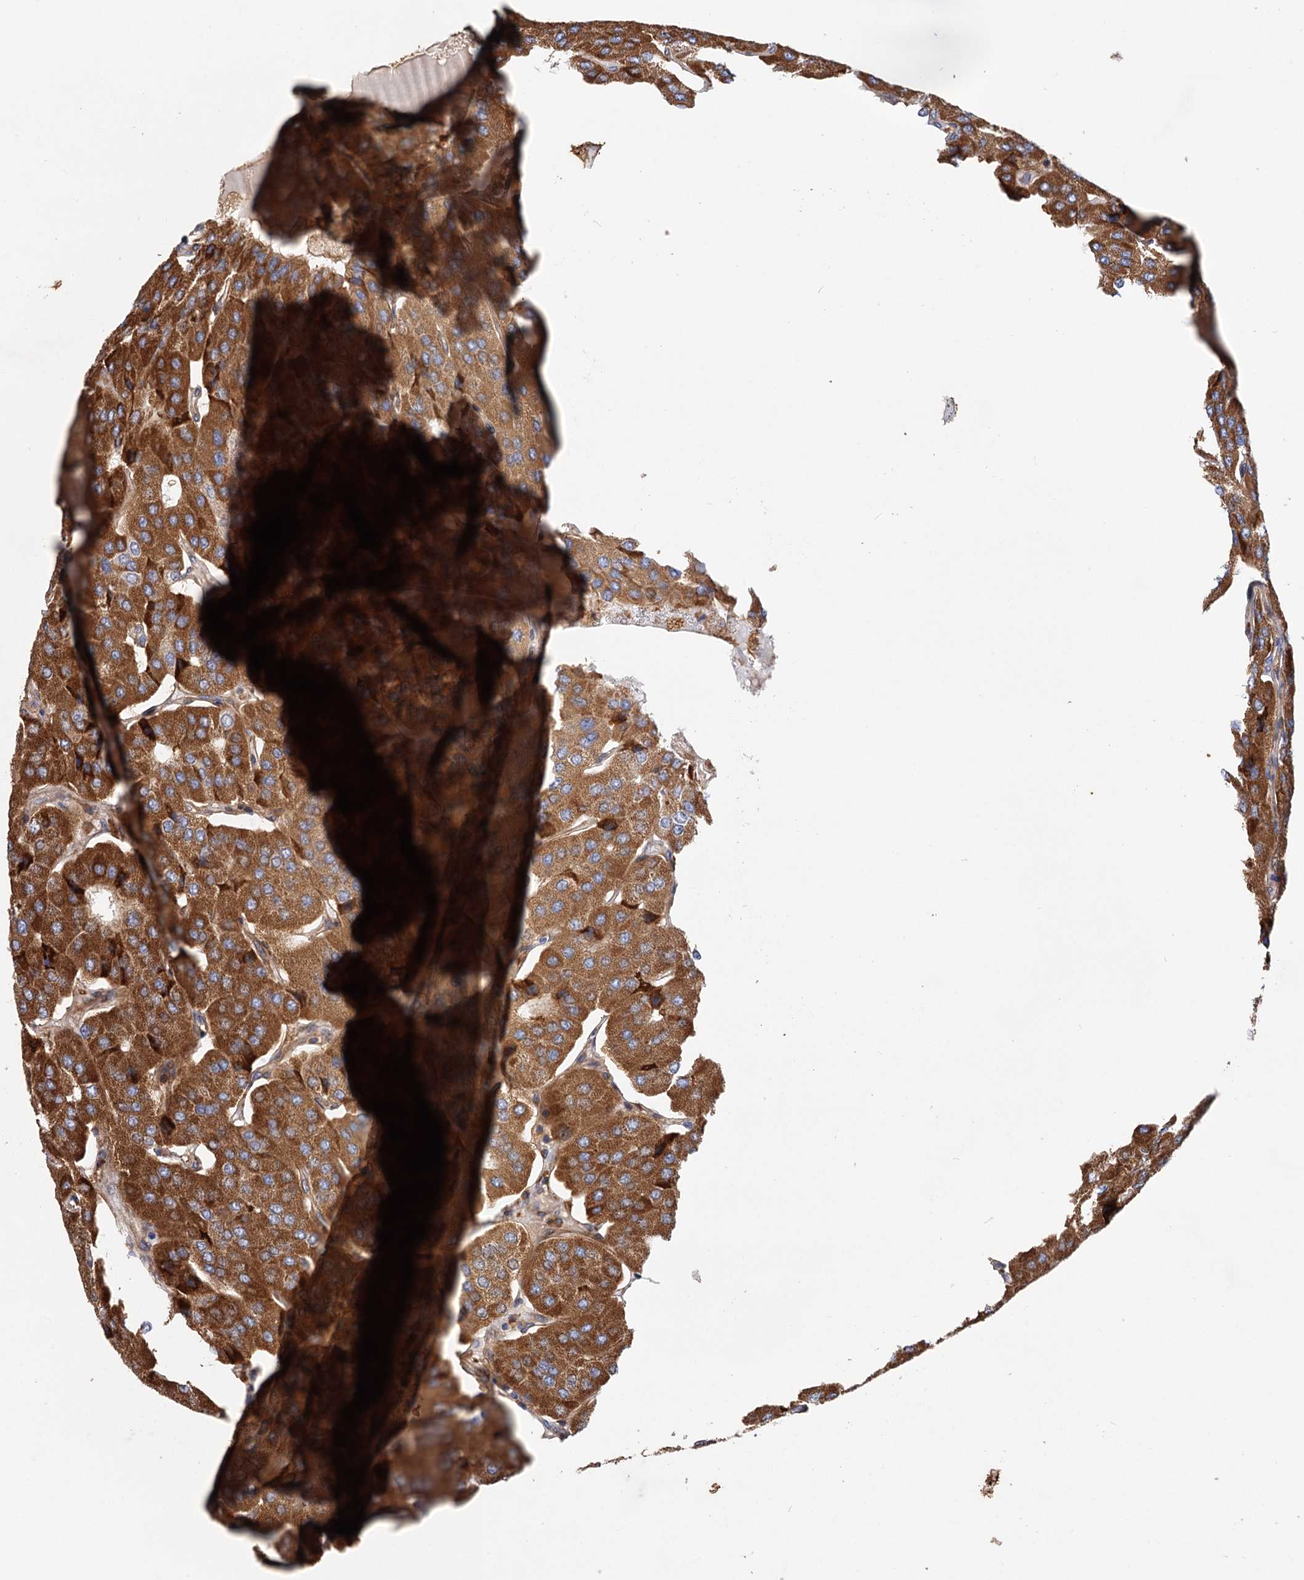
{"staining": {"intensity": "moderate", "quantity": ">75%", "location": "cytoplasmic/membranous"}, "tissue": "parathyroid gland", "cell_type": "Glandular cells", "image_type": "normal", "snomed": [{"axis": "morphology", "description": "Normal tissue, NOS"}, {"axis": "morphology", "description": "Adenoma, NOS"}, {"axis": "topography", "description": "Parathyroid gland"}], "caption": "Protein staining of unremarkable parathyroid gland shows moderate cytoplasmic/membranous positivity in about >75% of glandular cells.", "gene": "CSAD", "patient": {"sex": "female", "age": 86}}